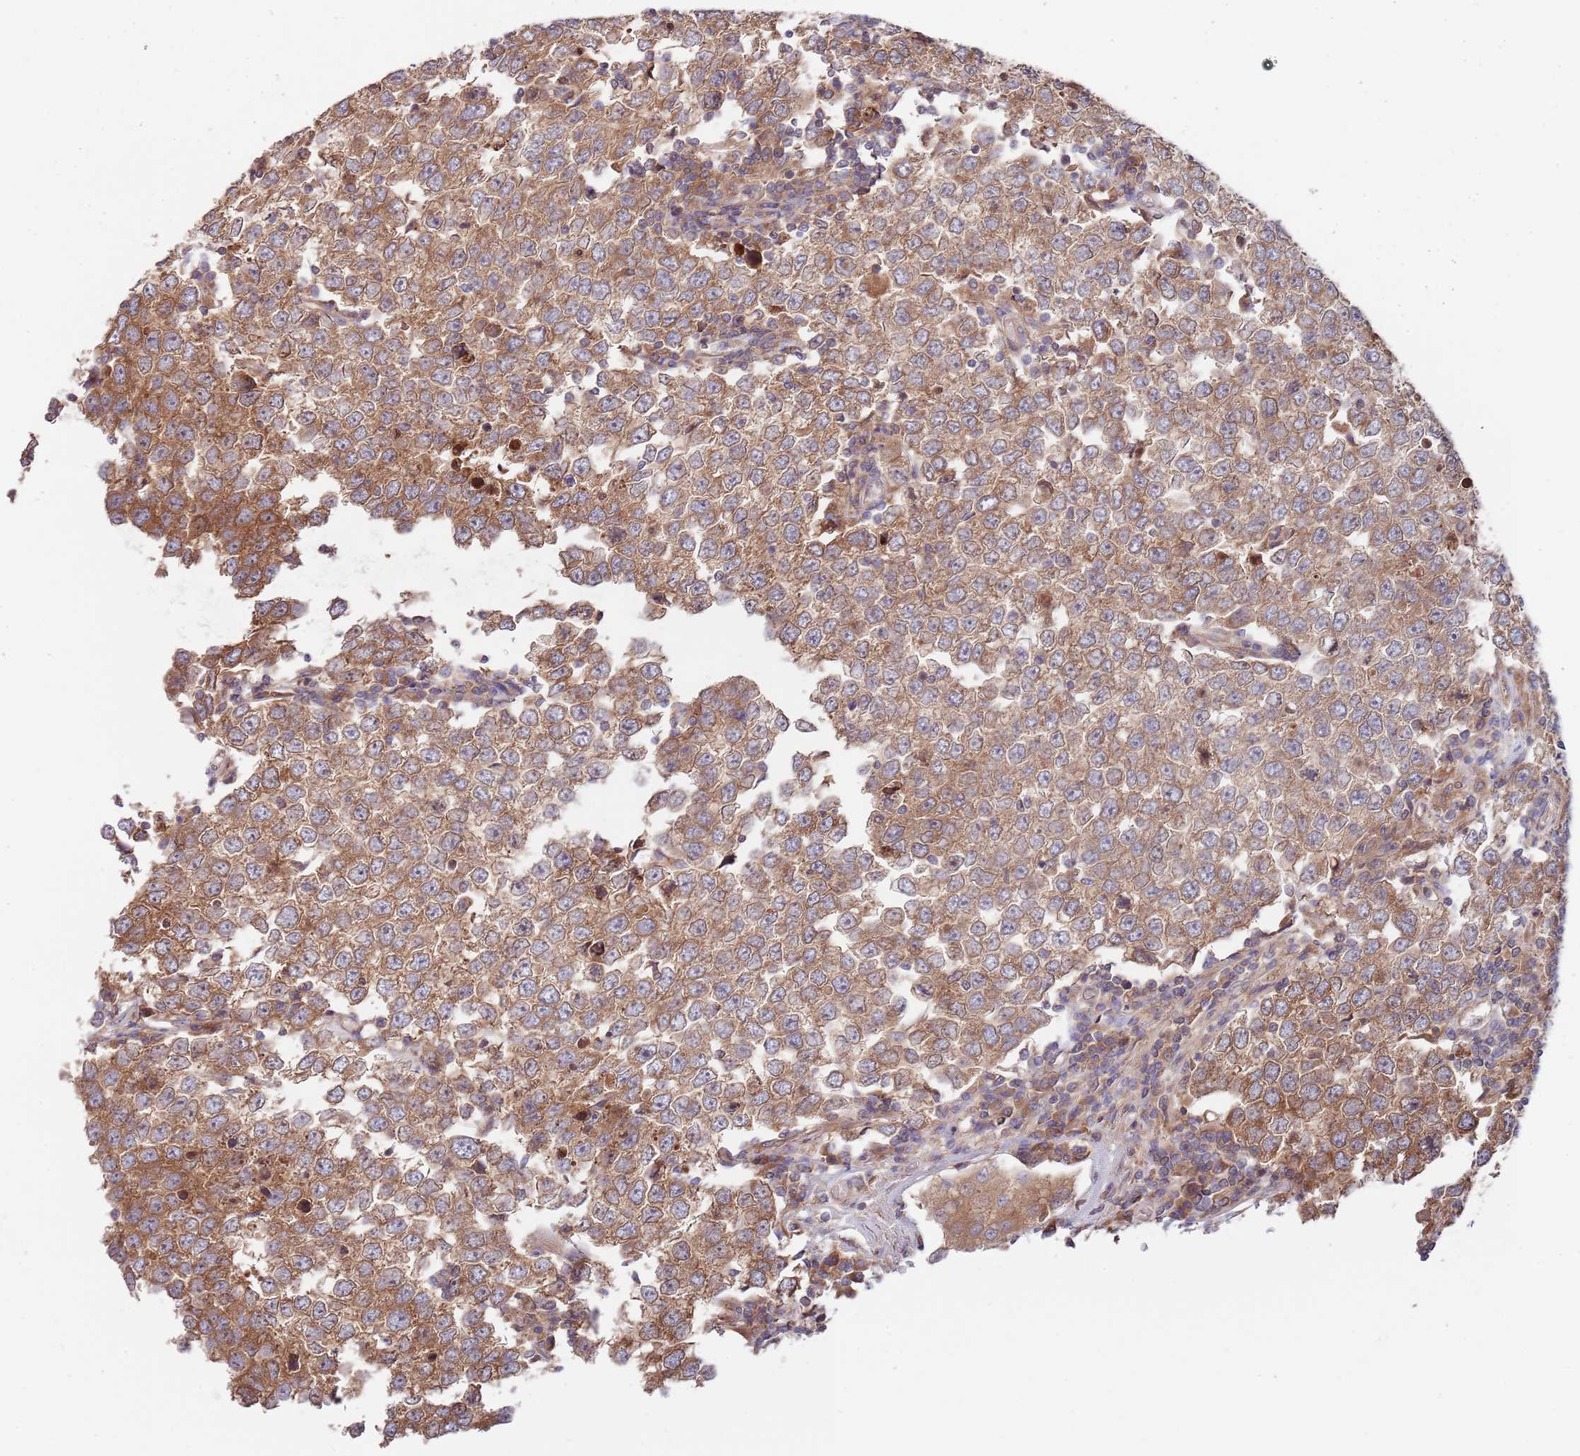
{"staining": {"intensity": "moderate", "quantity": ">75%", "location": "cytoplasmic/membranous"}, "tissue": "testis cancer", "cell_type": "Tumor cells", "image_type": "cancer", "snomed": [{"axis": "morphology", "description": "Seminoma, NOS"}, {"axis": "morphology", "description": "Carcinoma, Embryonal, NOS"}, {"axis": "topography", "description": "Testis"}], "caption": "Immunohistochemistry (IHC) of human seminoma (testis) shows medium levels of moderate cytoplasmic/membranous staining in about >75% of tumor cells. Nuclei are stained in blue.", "gene": "EIF3F", "patient": {"sex": "male", "age": 28}}